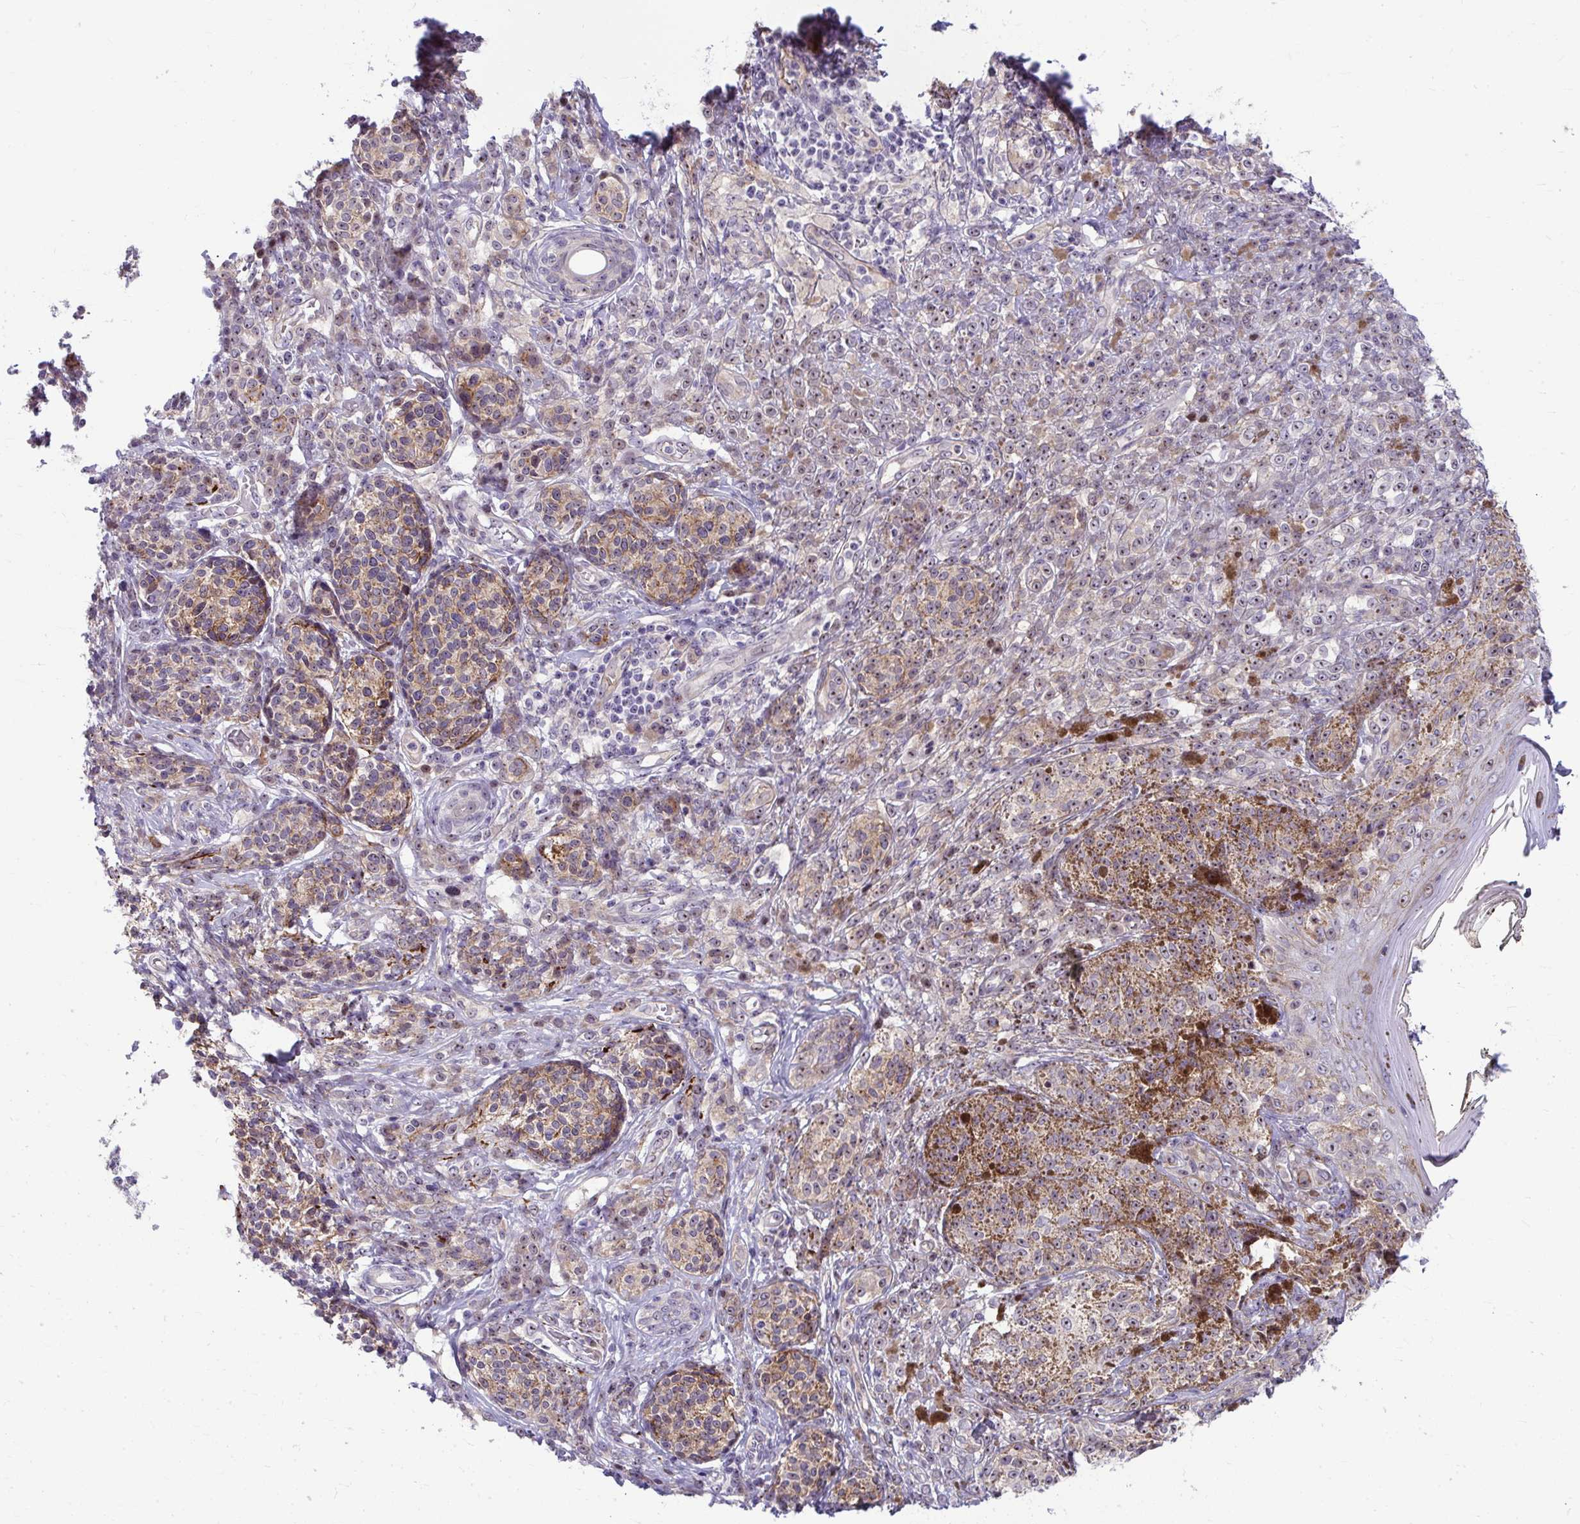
{"staining": {"intensity": "moderate", "quantity": "<25%", "location": "nuclear"}, "tissue": "melanoma", "cell_type": "Tumor cells", "image_type": "cancer", "snomed": [{"axis": "morphology", "description": "Malignant melanoma, NOS"}, {"axis": "topography", "description": "Skin"}], "caption": "Moderate nuclear positivity is identified in about <25% of tumor cells in malignant melanoma. (DAB (3,3'-diaminobenzidine) IHC, brown staining for protein, blue staining for nuclei).", "gene": "MUS81", "patient": {"sex": "male", "age": 42}}